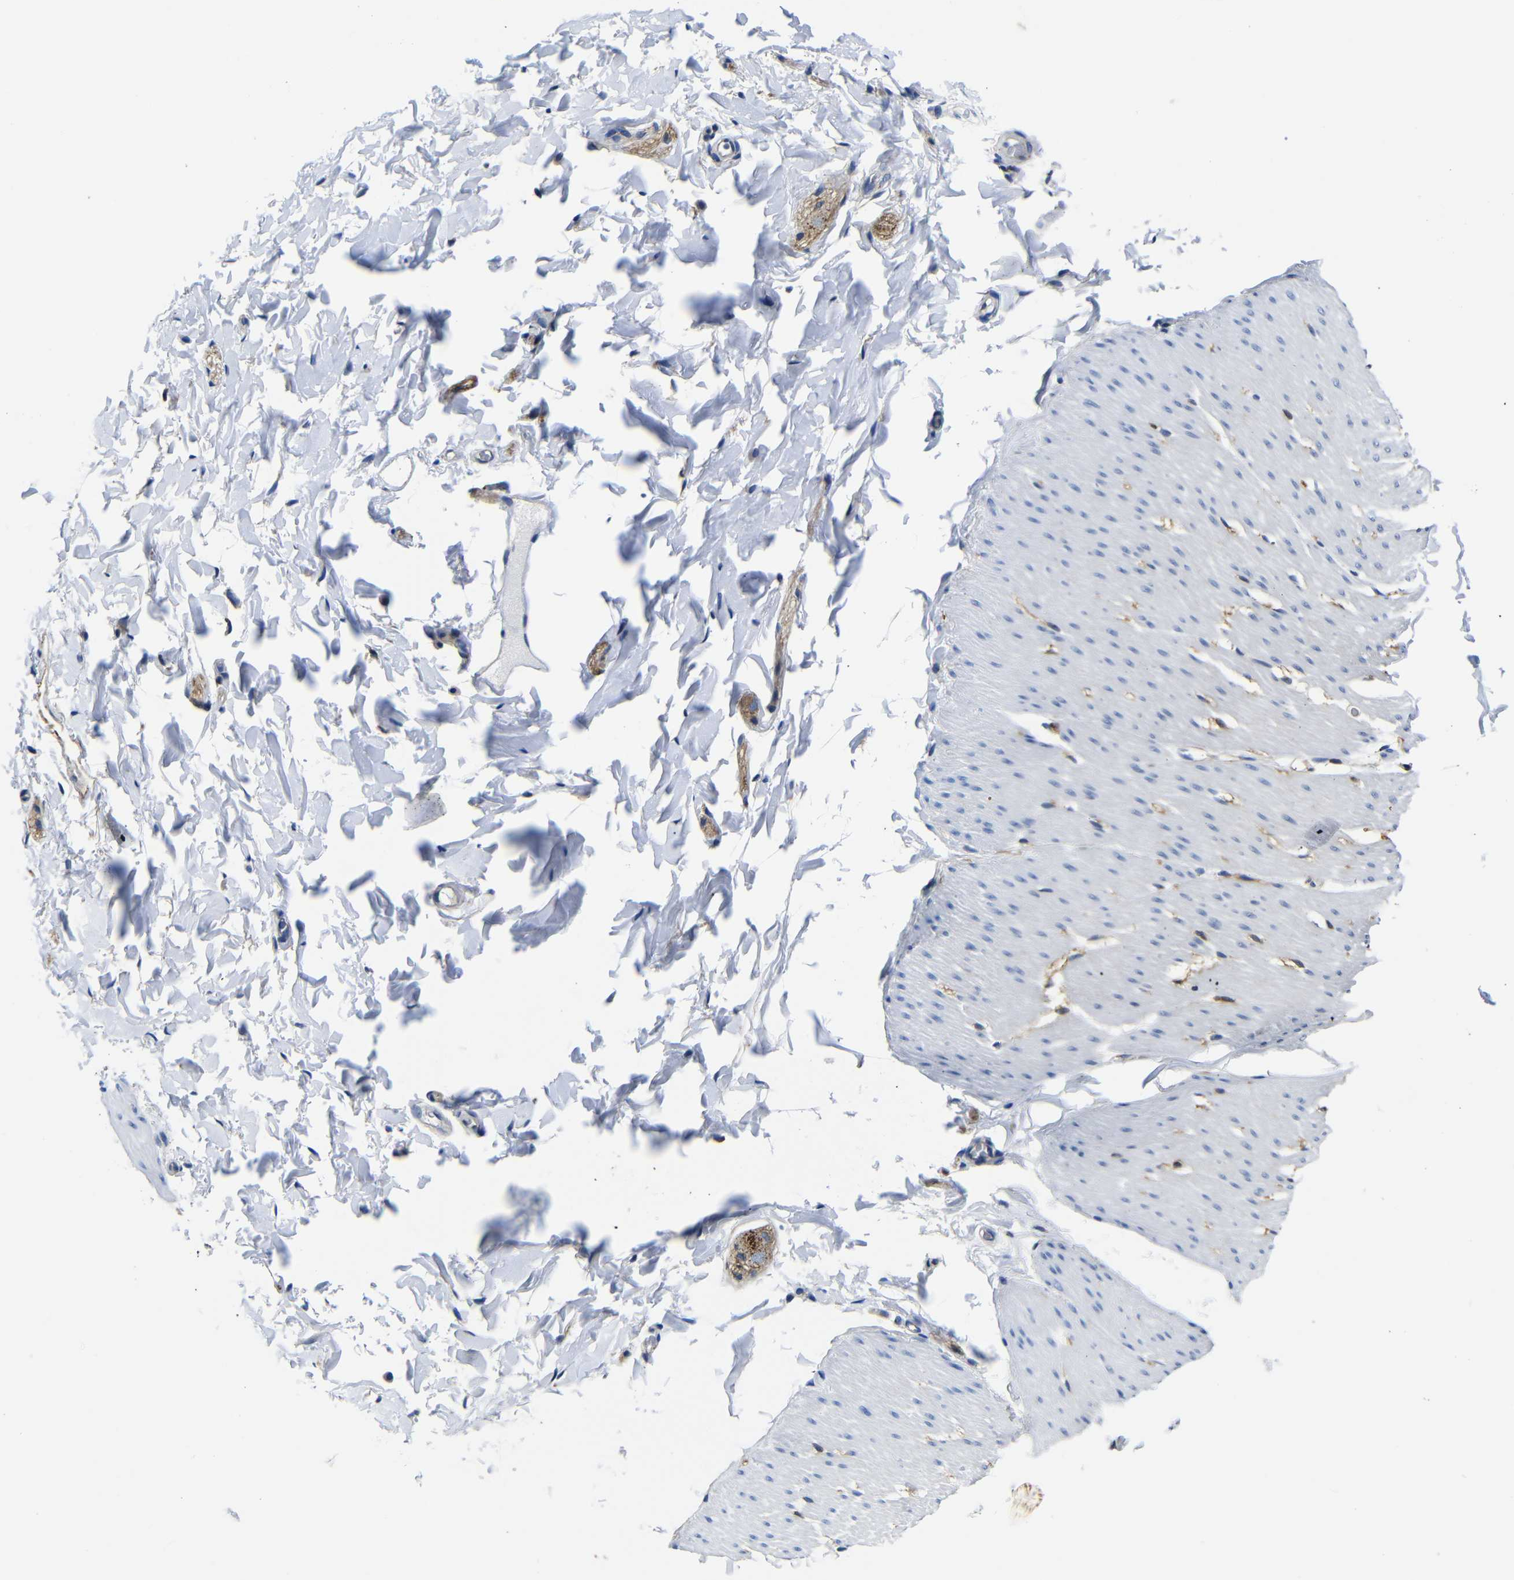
{"staining": {"intensity": "negative", "quantity": "none", "location": "none"}, "tissue": "smooth muscle", "cell_type": "Smooth muscle cells", "image_type": "normal", "snomed": [{"axis": "morphology", "description": "Normal tissue, NOS"}, {"axis": "topography", "description": "Smooth muscle"}, {"axis": "topography", "description": "Colon"}], "caption": "An image of smooth muscle stained for a protein reveals no brown staining in smooth muscle cells. The staining was performed using DAB to visualize the protein expression in brown, while the nuclei were stained in blue with hematoxylin (Magnification: 20x).", "gene": "GIMAP2", "patient": {"sex": "male", "age": 67}}